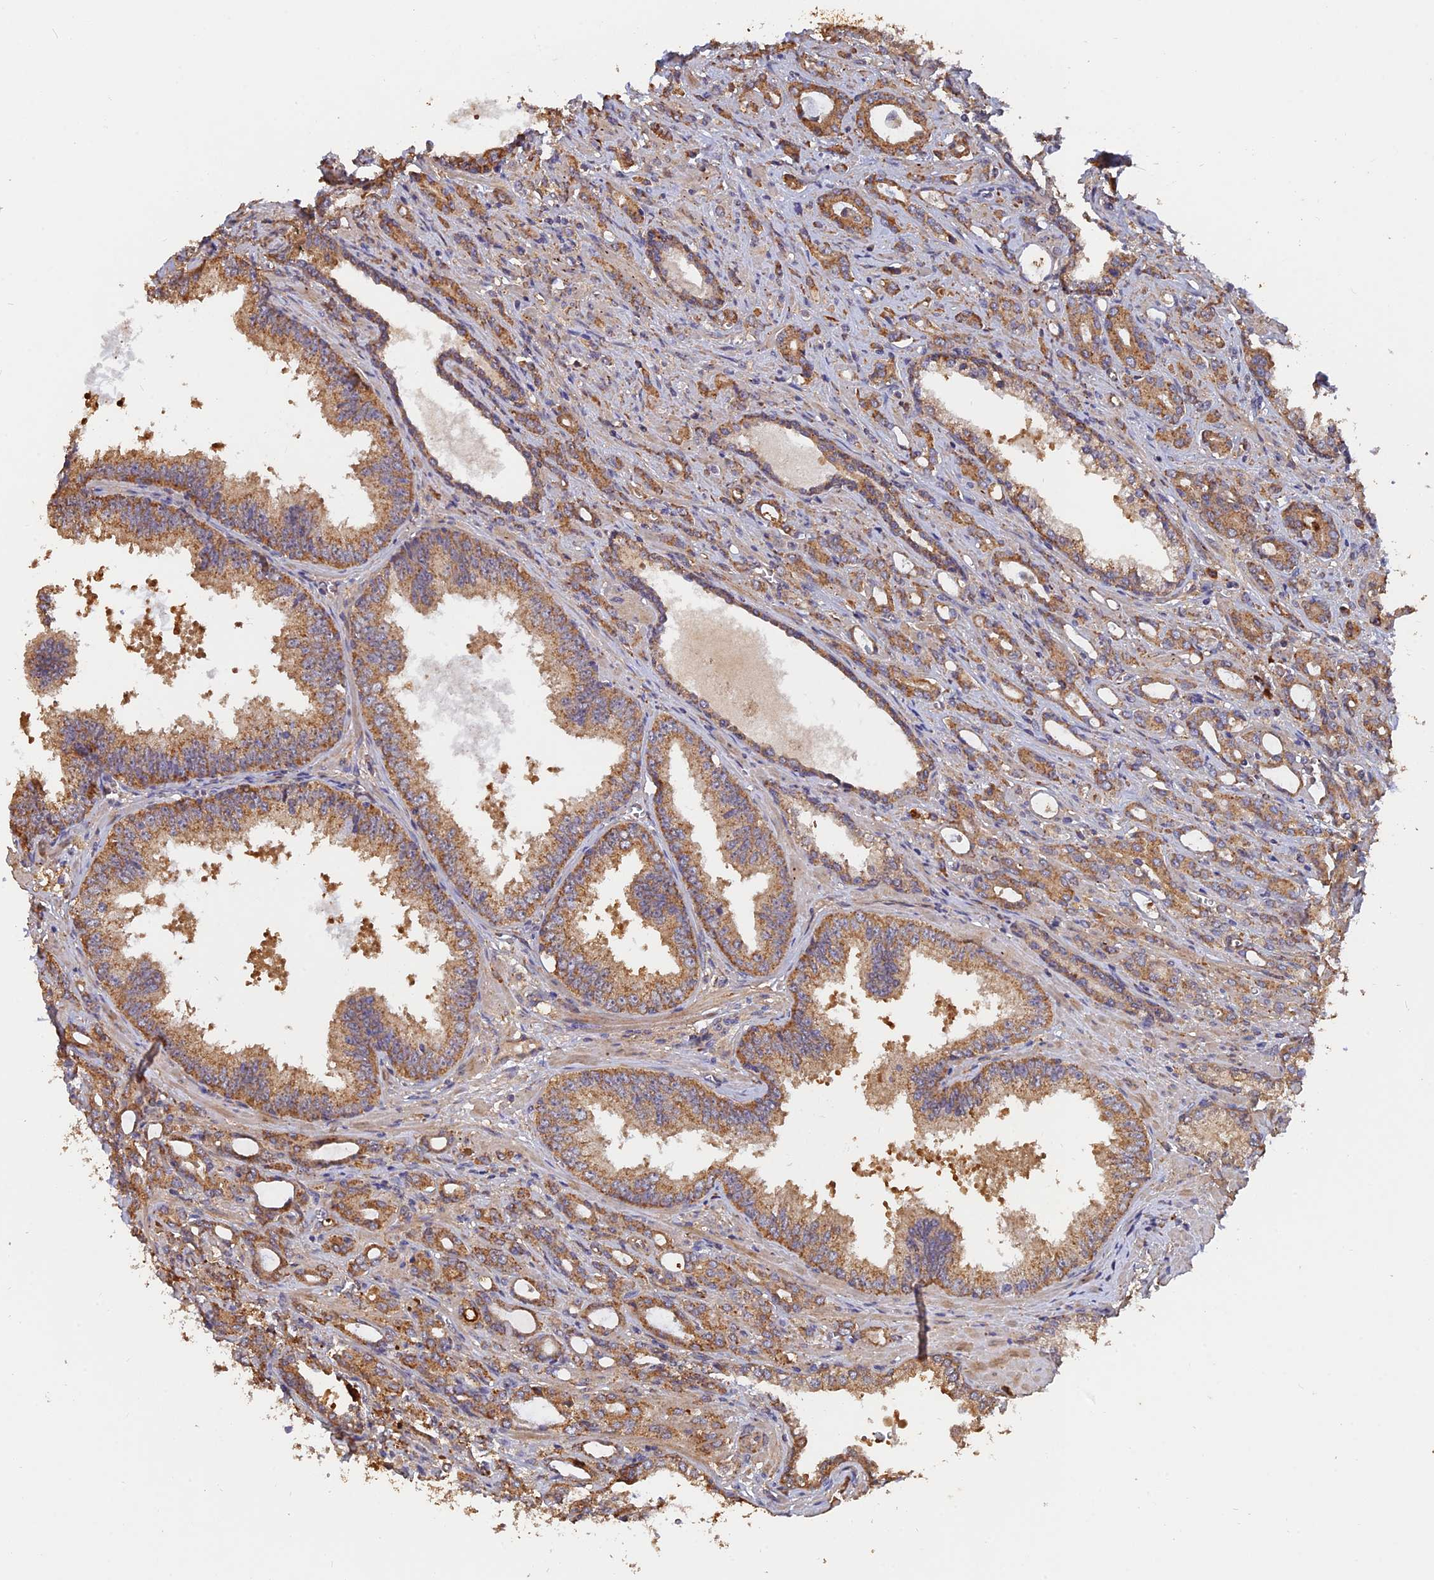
{"staining": {"intensity": "moderate", "quantity": ">75%", "location": "cytoplasmic/membranous"}, "tissue": "prostate cancer", "cell_type": "Tumor cells", "image_type": "cancer", "snomed": [{"axis": "morphology", "description": "Adenocarcinoma, High grade"}, {"axis": "topography", "description": "Prostate"}], "caption": "This is a photomicrograph of immunohistochemistry (IHC) staining of prostate cancer, which shows moderate expression in the cytoplasmic/membranous of tumor cells.", "gene": "SLC38A11", "patient": {"sex": "male", "age": 72}}